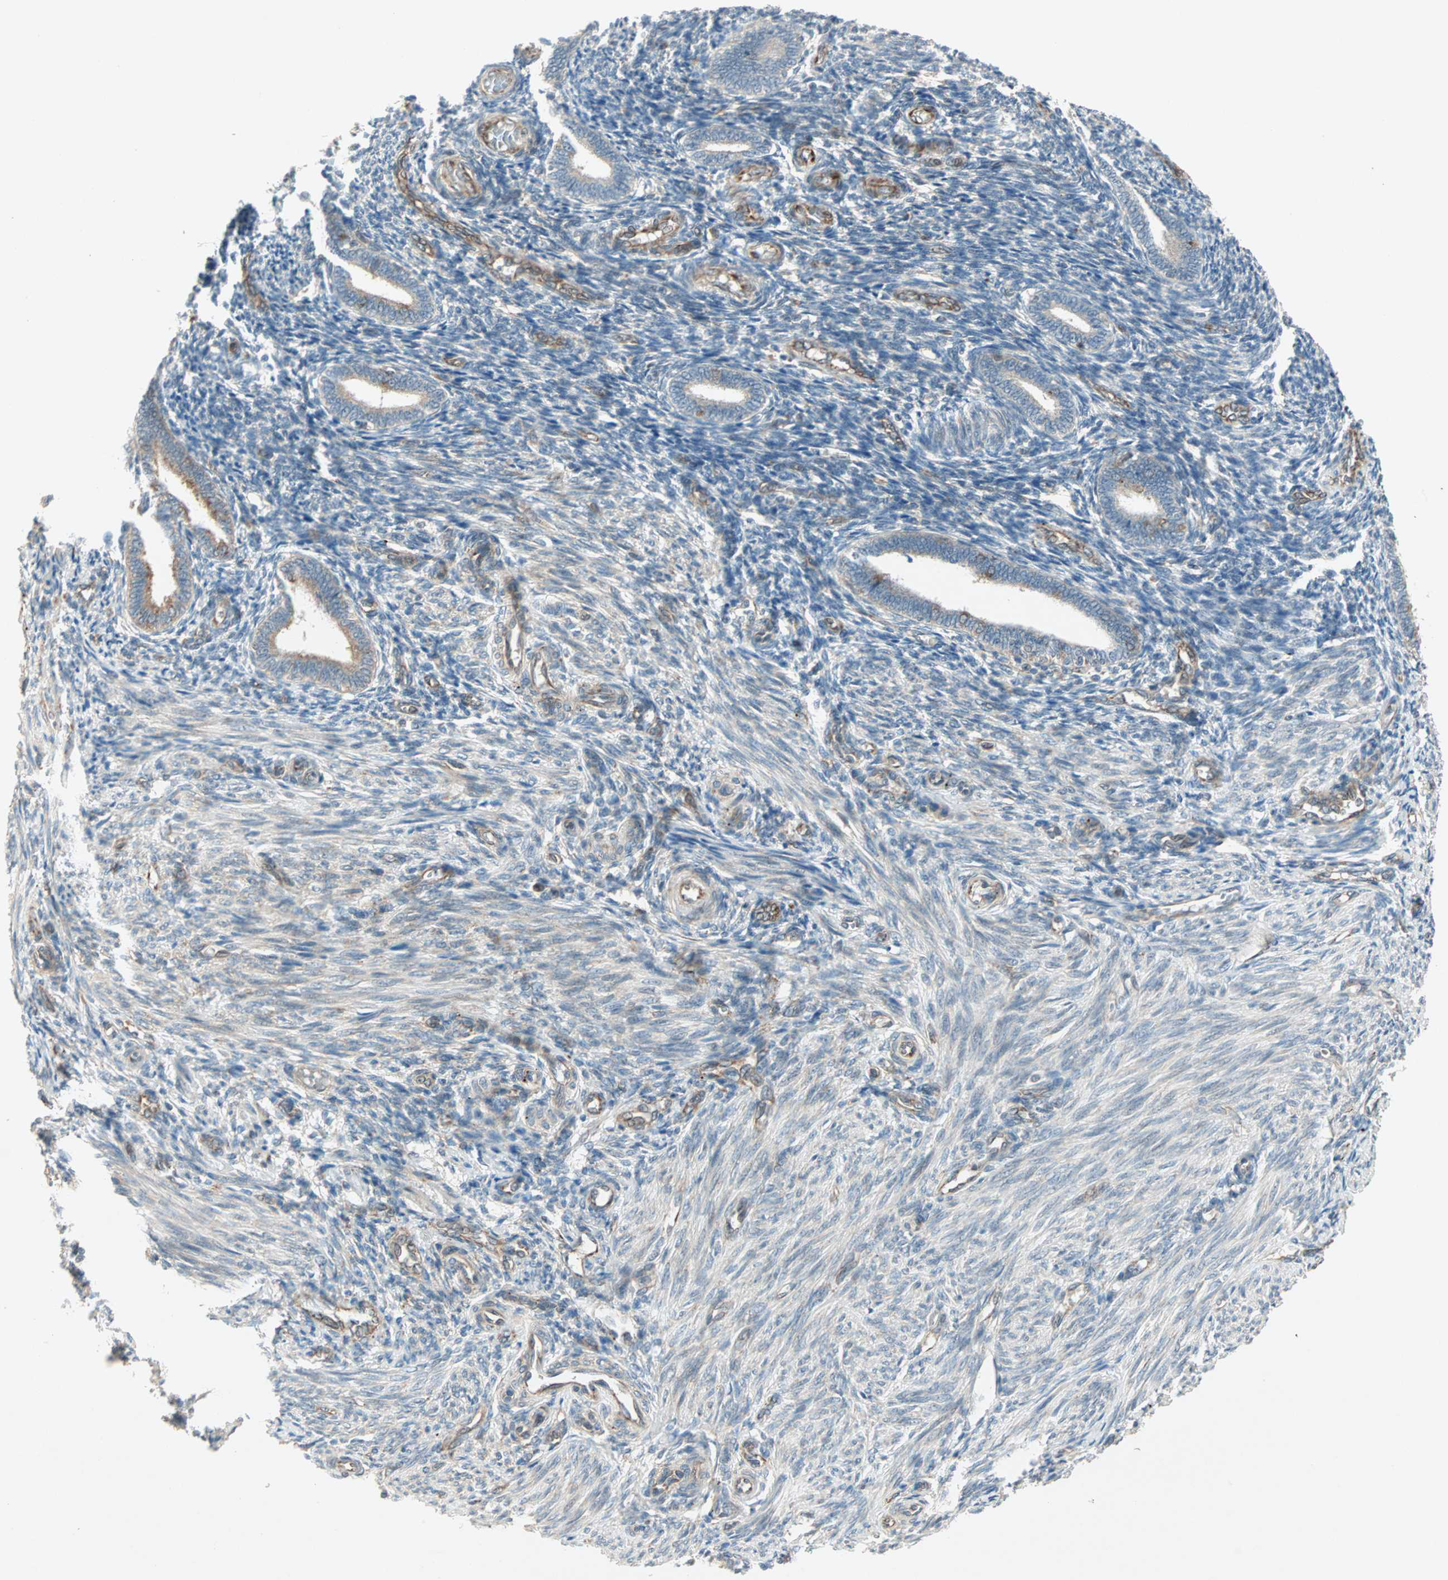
{"staining": {"intensity": "moderate", "quantity": "25%-75%", "location": "cytoplasmic/membranous"}, "tissue": "endometrium", "cell_type": "Cells in endometrial stroma", "image_type": "normal", "snomed": [{"axis": "morphology", "description": "Normal tissue, NOS"}, {"axis": "topography", "description": "Endometrium"}], "caption": "Moderate cytoplasmic/membranous protein expression is appreciated in about 25%-75% of cells in endometrial stroma in endometrium.", "gene": "ZNF37A", "patient": {"sex": "female", "age": 27}}